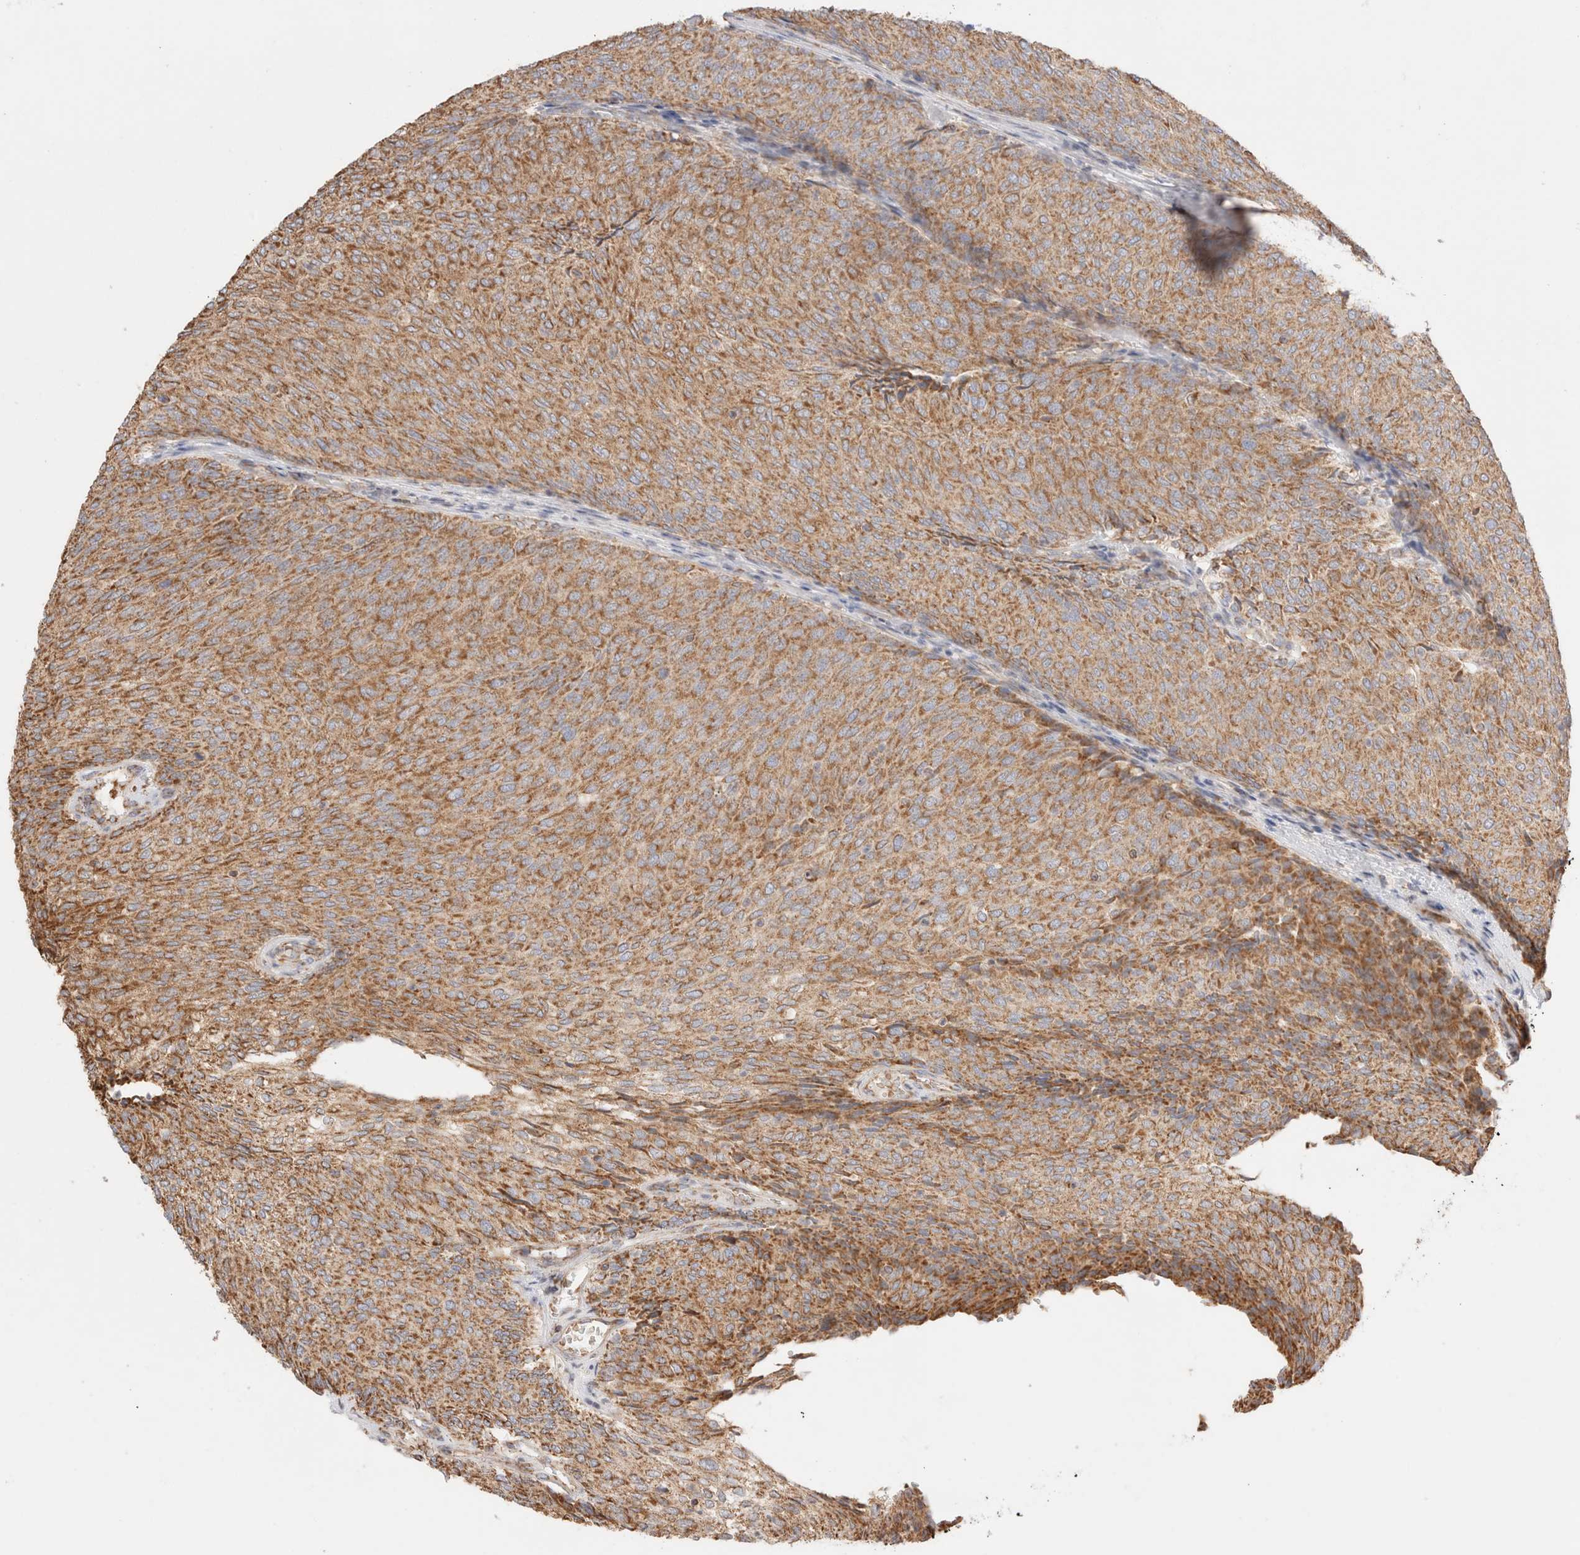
{"staining": {"intensity": "moderate", "quantity": ">75%", "location": "cytoplasmic/membranous"}, "tissue": "urothelial cancer", "cell_type": "Tumor cells", "image_type": "cancer", "snomed": [{"axis": "morphology", "description": "Urothelial carcinoma, Low grade"}, {"axis": "topography", "description": "Urinary bladder"}], "caption": "This micrograph displays low-grade urothelial carcinoma stained with IHC to label a protein in brown. The cytoplasmic/membranous of tumor cells show moderate positivity for the protein. Nuclei are counter-stained blue.", "gene": "TMPPE", "patient": {"sex": "female", "age": 79}}